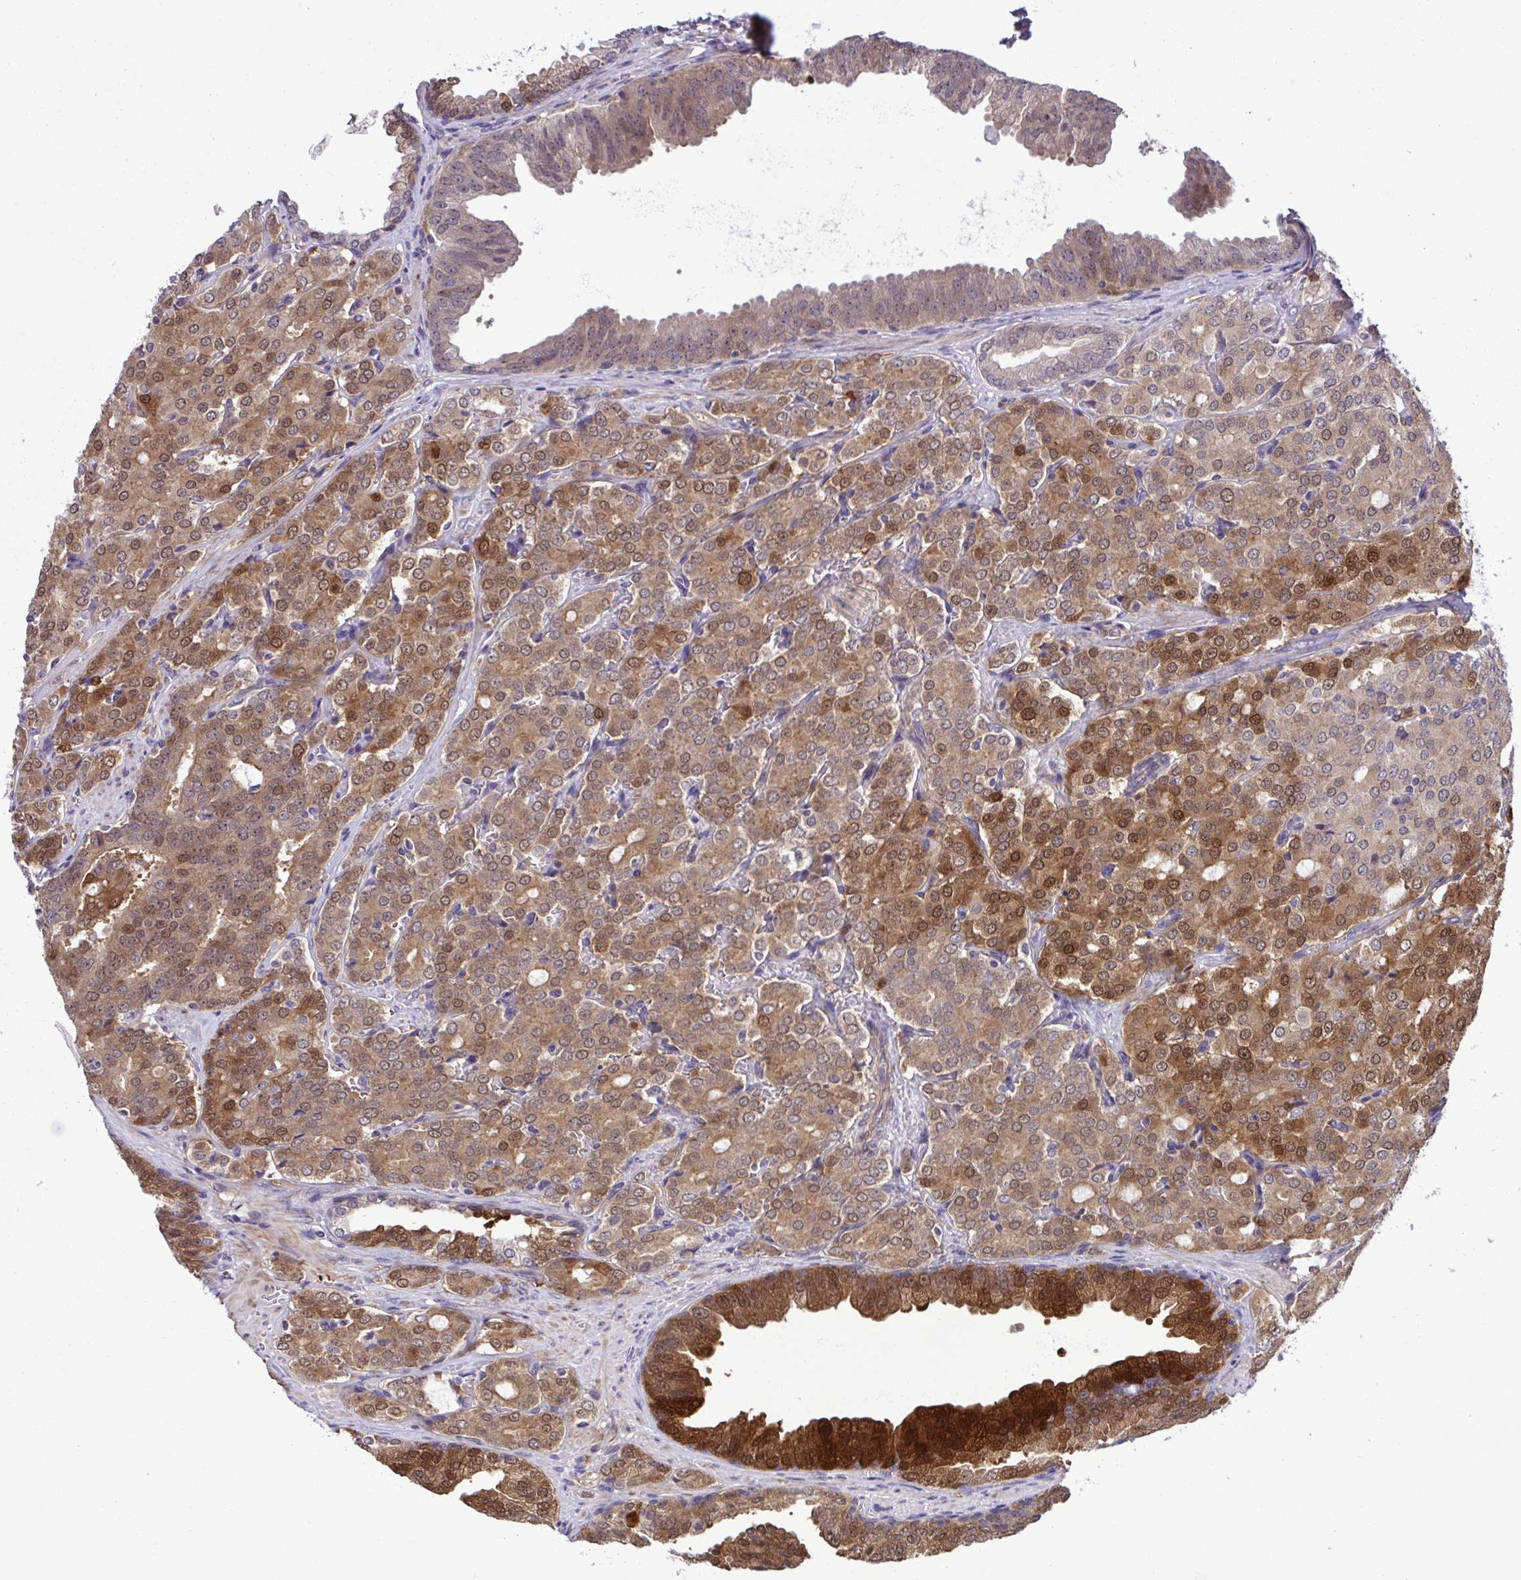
{"staining": {"intensity": "moderate", "quantity": "25%-75%", "location": "cytoplasmic/membranous,nuclear"}, "tissue": "prostate cancer", "cell_type": "Tumor cells", "image_type": "cancer", "snomed": [{"axis": "morphology", "description": "Adenocarcinoma, Low grade"}, {"axis": "topography", "description": "Prostate"}], "caption": "Immunohistochemistry (IHC) image of human prostate cancer stained for a protein (brown), which demonstrates medium levels of moderate cytoplasmic/membranous and nuclear positivity in about 25%-75% of tumor cells.", "gene": "CMPK1", "patient": {"sex": "male", "age": 67}}